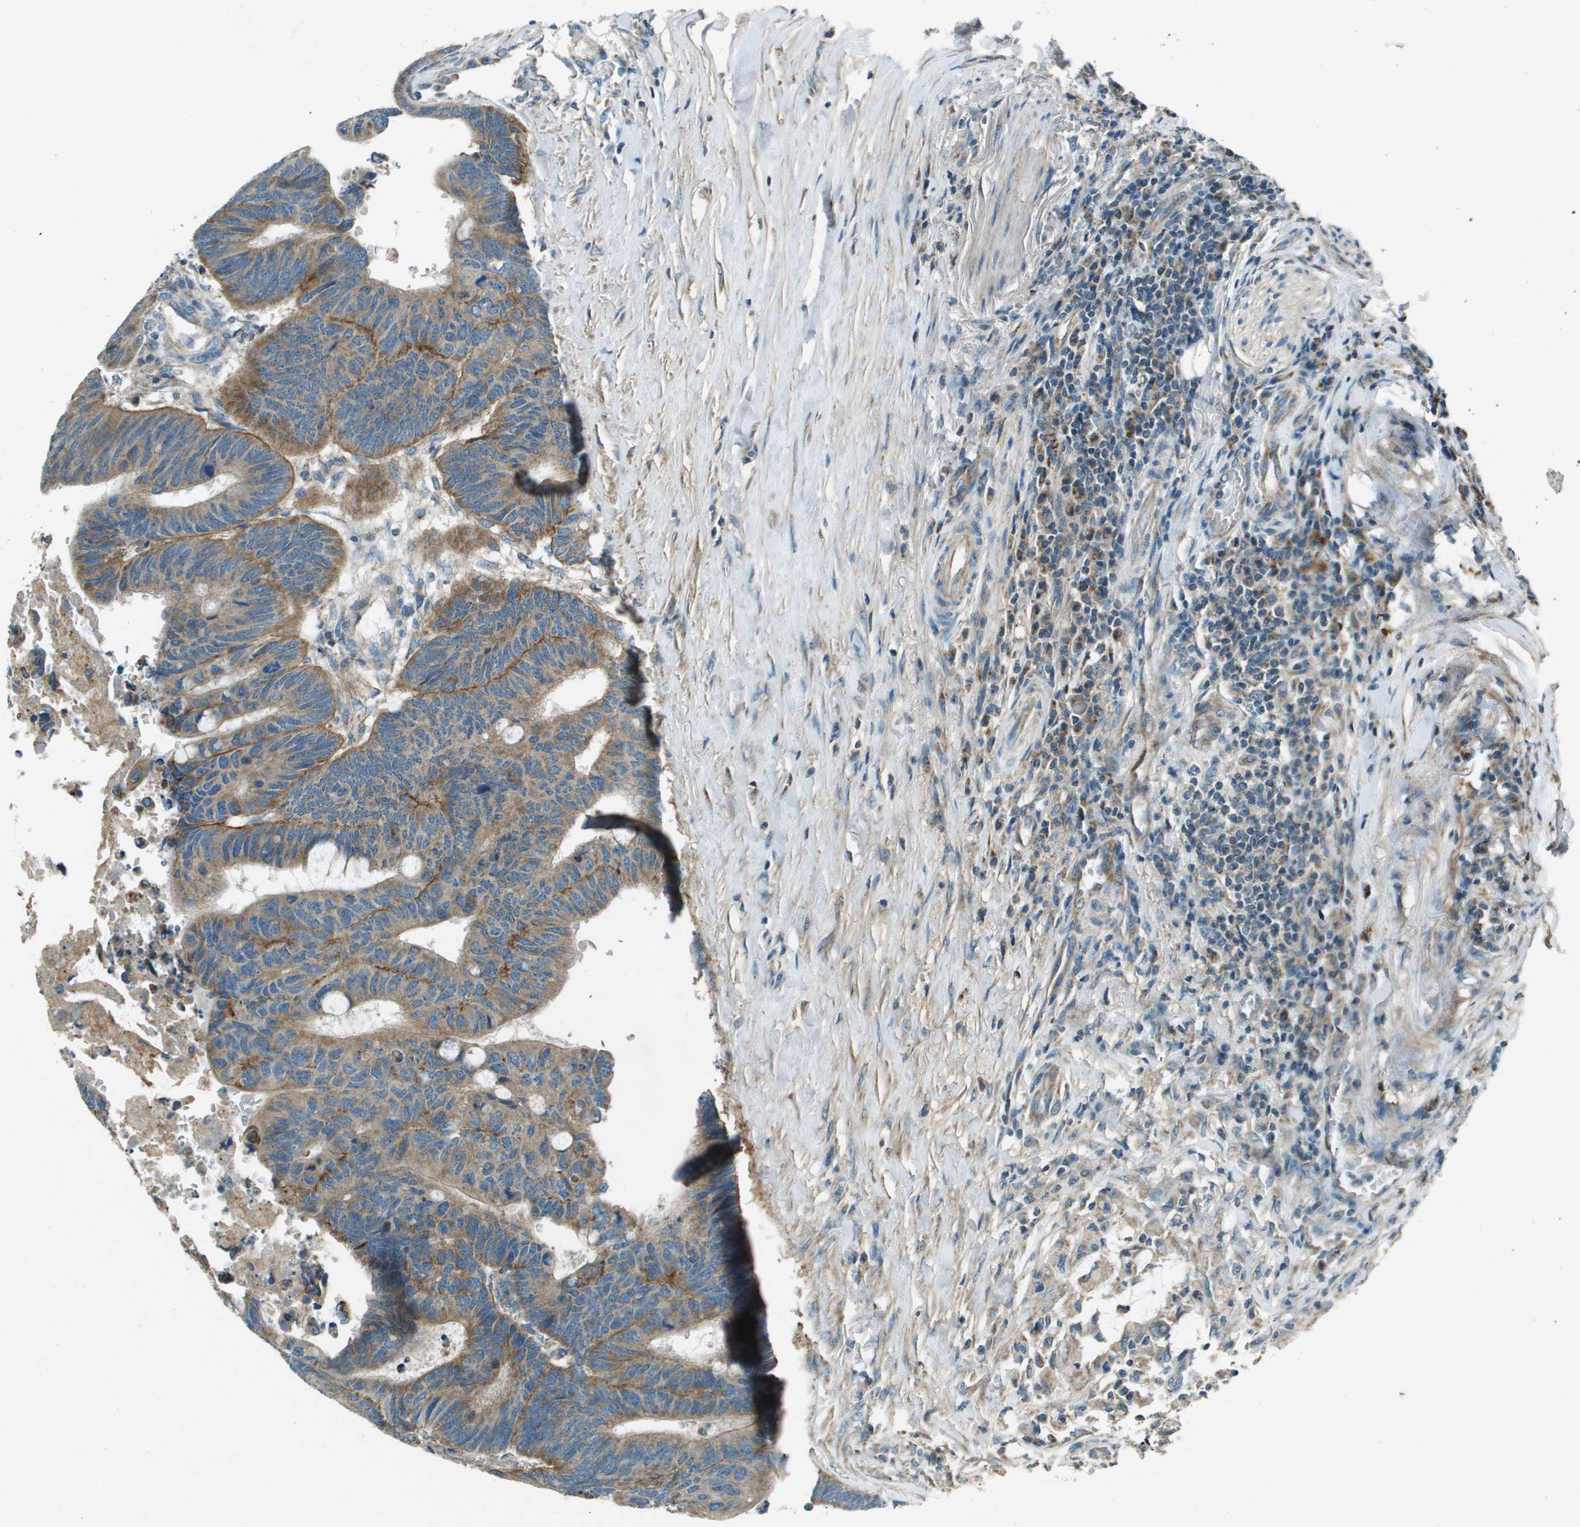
{"staining": {"intensity": "moderate", "quantity": ">75%", "location": "cytoplasmic/membranous"}, "tissue": "colorectal cancer", "cell_type": "Tumor cells", "image_type": "cancer", "snomed": [{"axis": "morphology", "description": "Normal tissue, NOS"}, {"axis": "morphology", "description": "Adenocarcinoma, NOS"}, {"axis": "topography", "description": "Rectum"}, {"axis": "topography", "description": "Peripheral nerve tissue"}], "caption": "DAB immunohistochemical staining of colorectal cancer (adenocarcinoma) reveals moderate cytoplasmic/membranous protein staining in approximately >75% of tumor cells.", "gene": "MIGA1", "patient": {"sex": "male", "age": 92}}